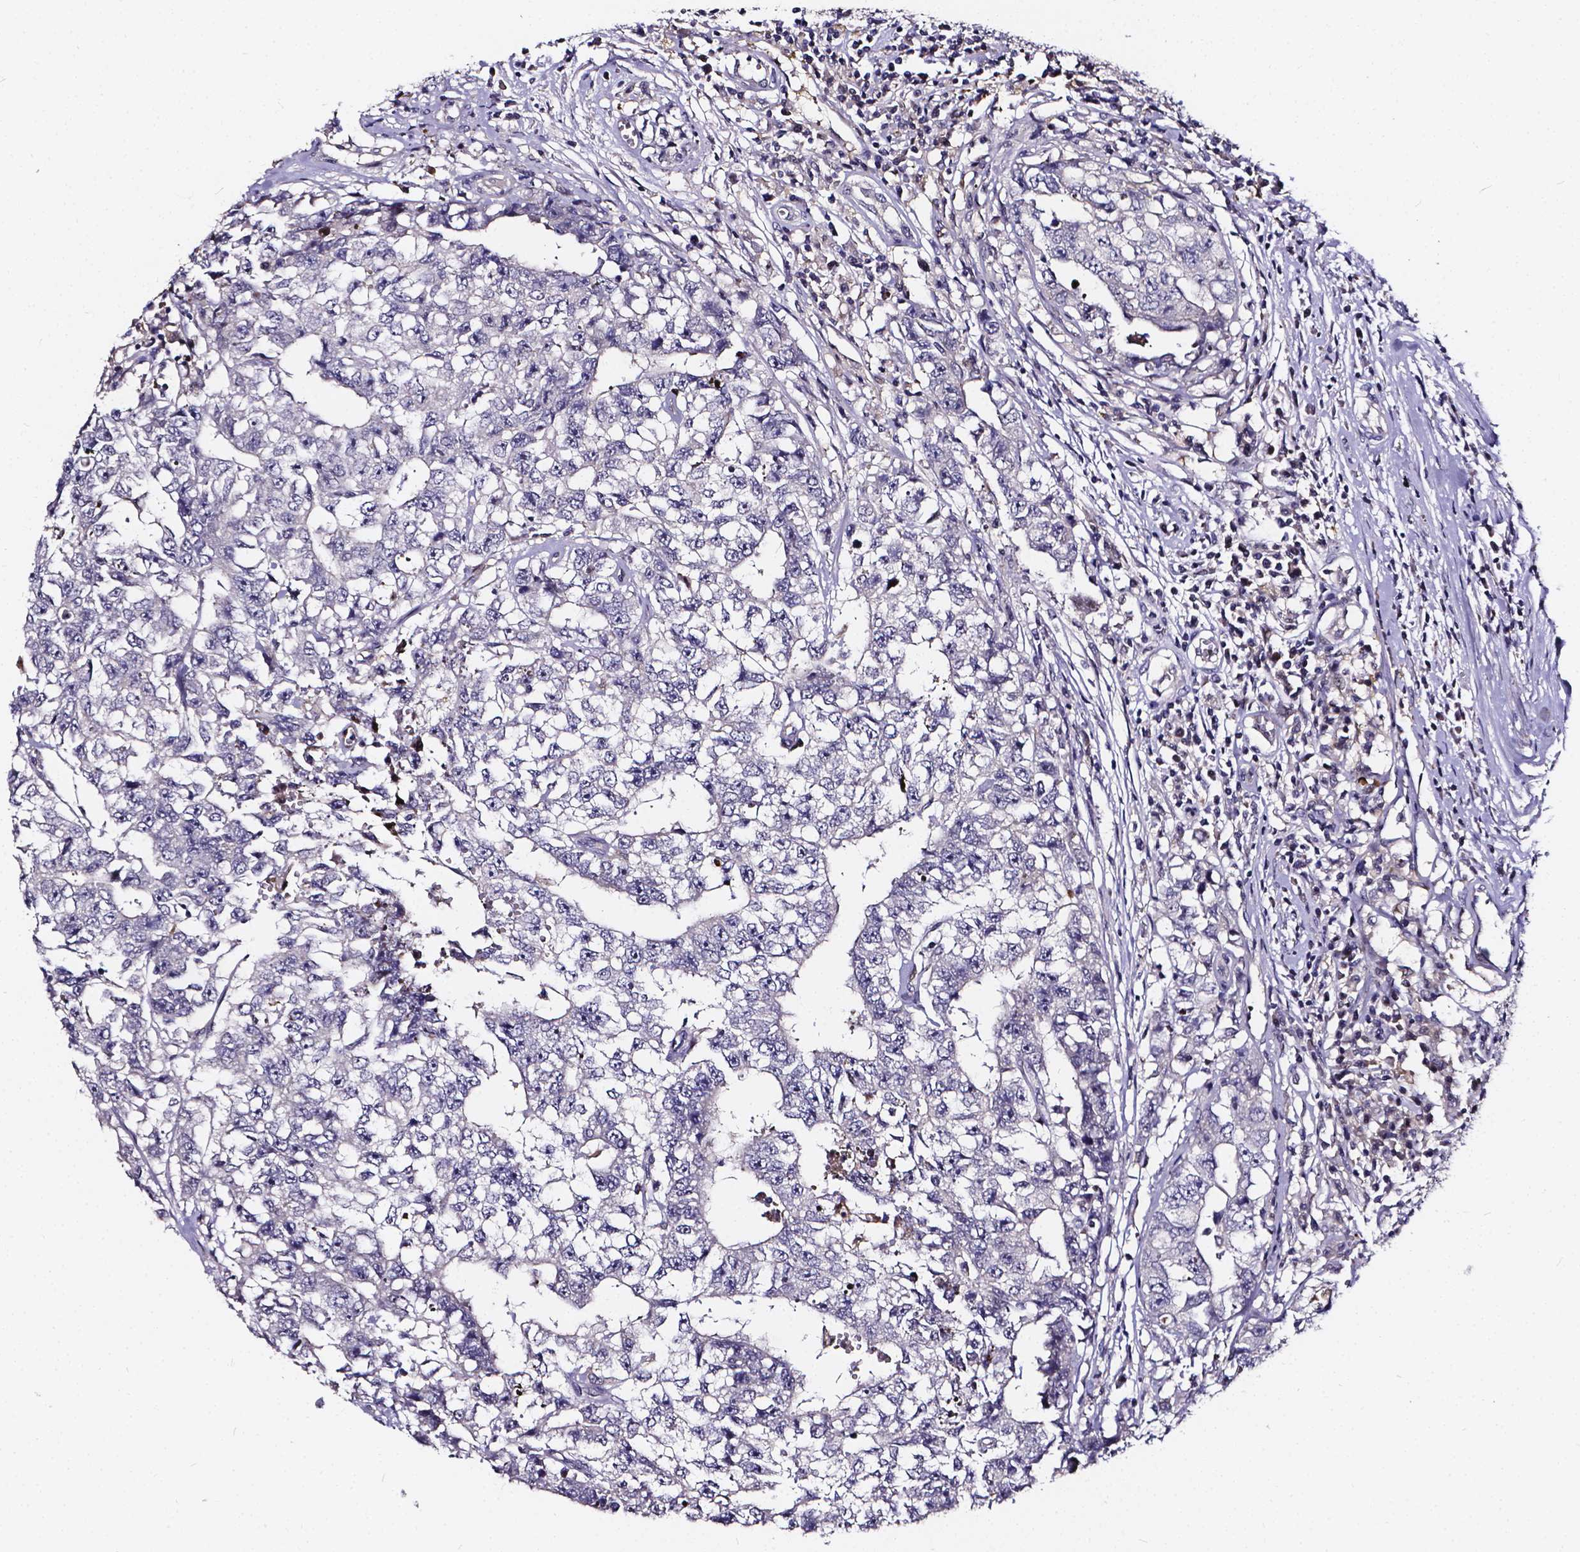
{"staining": {"intensity": "negative", "quantity": "none", "location": "none"}, "tissue": "testis cancer", "cell_type": "Tumor cells", "image_type": "cancer", "snomed": [{"axis": "morphology", "description": "Carcinoma, Embryonal, NOS"}, {"axis": "topography", "description": "Testis"}], "caption": "Immunohistochemical staining of embryonal carcinoma (testis) demonstrates no significant expression in tumor cells. The staining is performed using DAB brown chromogen with nuclei counter-stained in using hematoxylin.", "gene": "SOWAHA", "patient": {"sex": "male", "age": 36}}